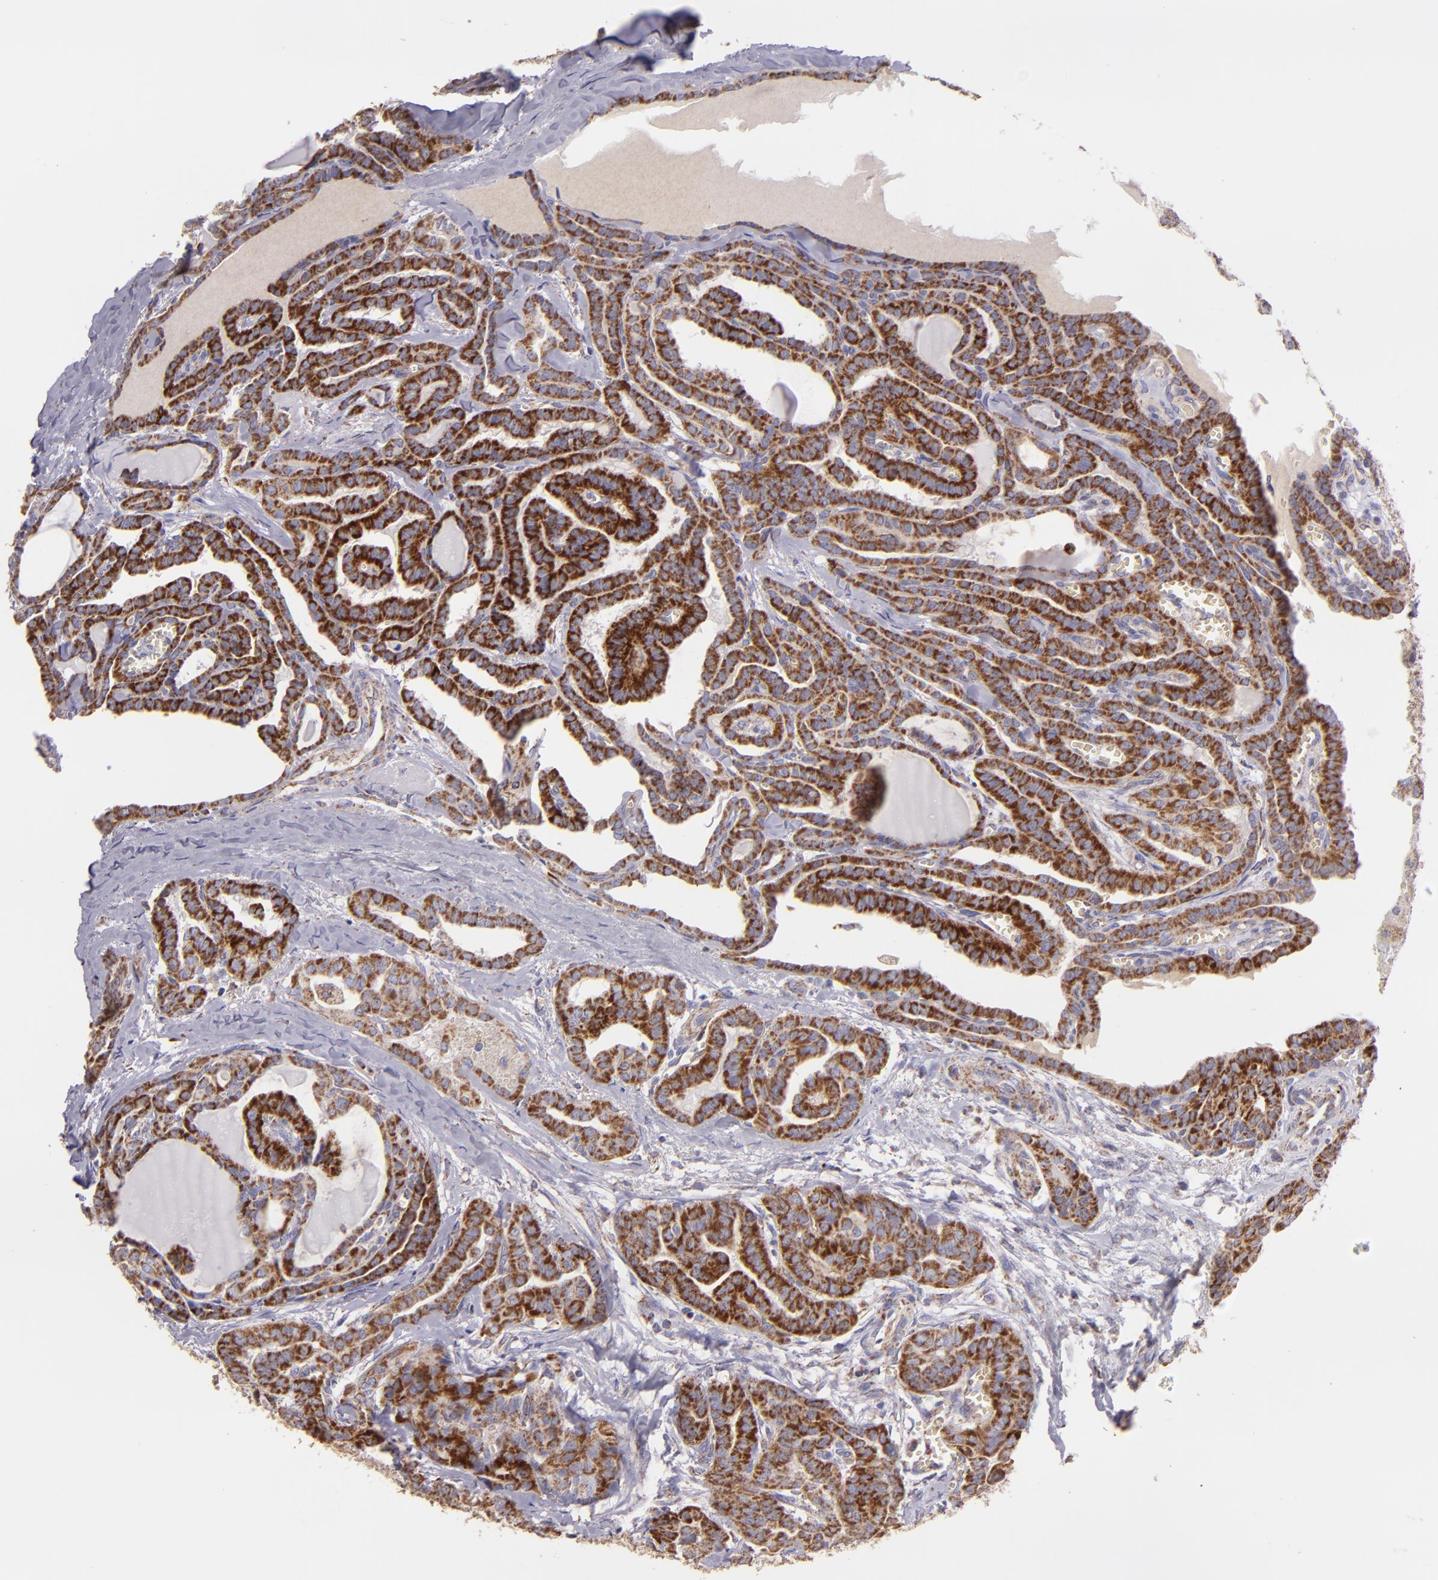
{"staining": {"intensity": "strong", "quantity": ">75%", "location": "cytoplasmic/membranous"}, "tissue": "thyroid cancer", "cell_type": "Tumor cells", "image_type": "cancer", "snomed": [{"axis": "morphology", "description": "Carcinoma, NOS"}, {"axis": "topography", "description": "Thyroid gland"}], "caption": "There is high levels of strong cytoplasmic/membranous positivity in tumor cells of thyroid cancer (carcinoma), as demonstrated by immunohistochemical staining (brown color).", "gene": "HSPD1", "patient": {"sex": "female", "age": 91}}